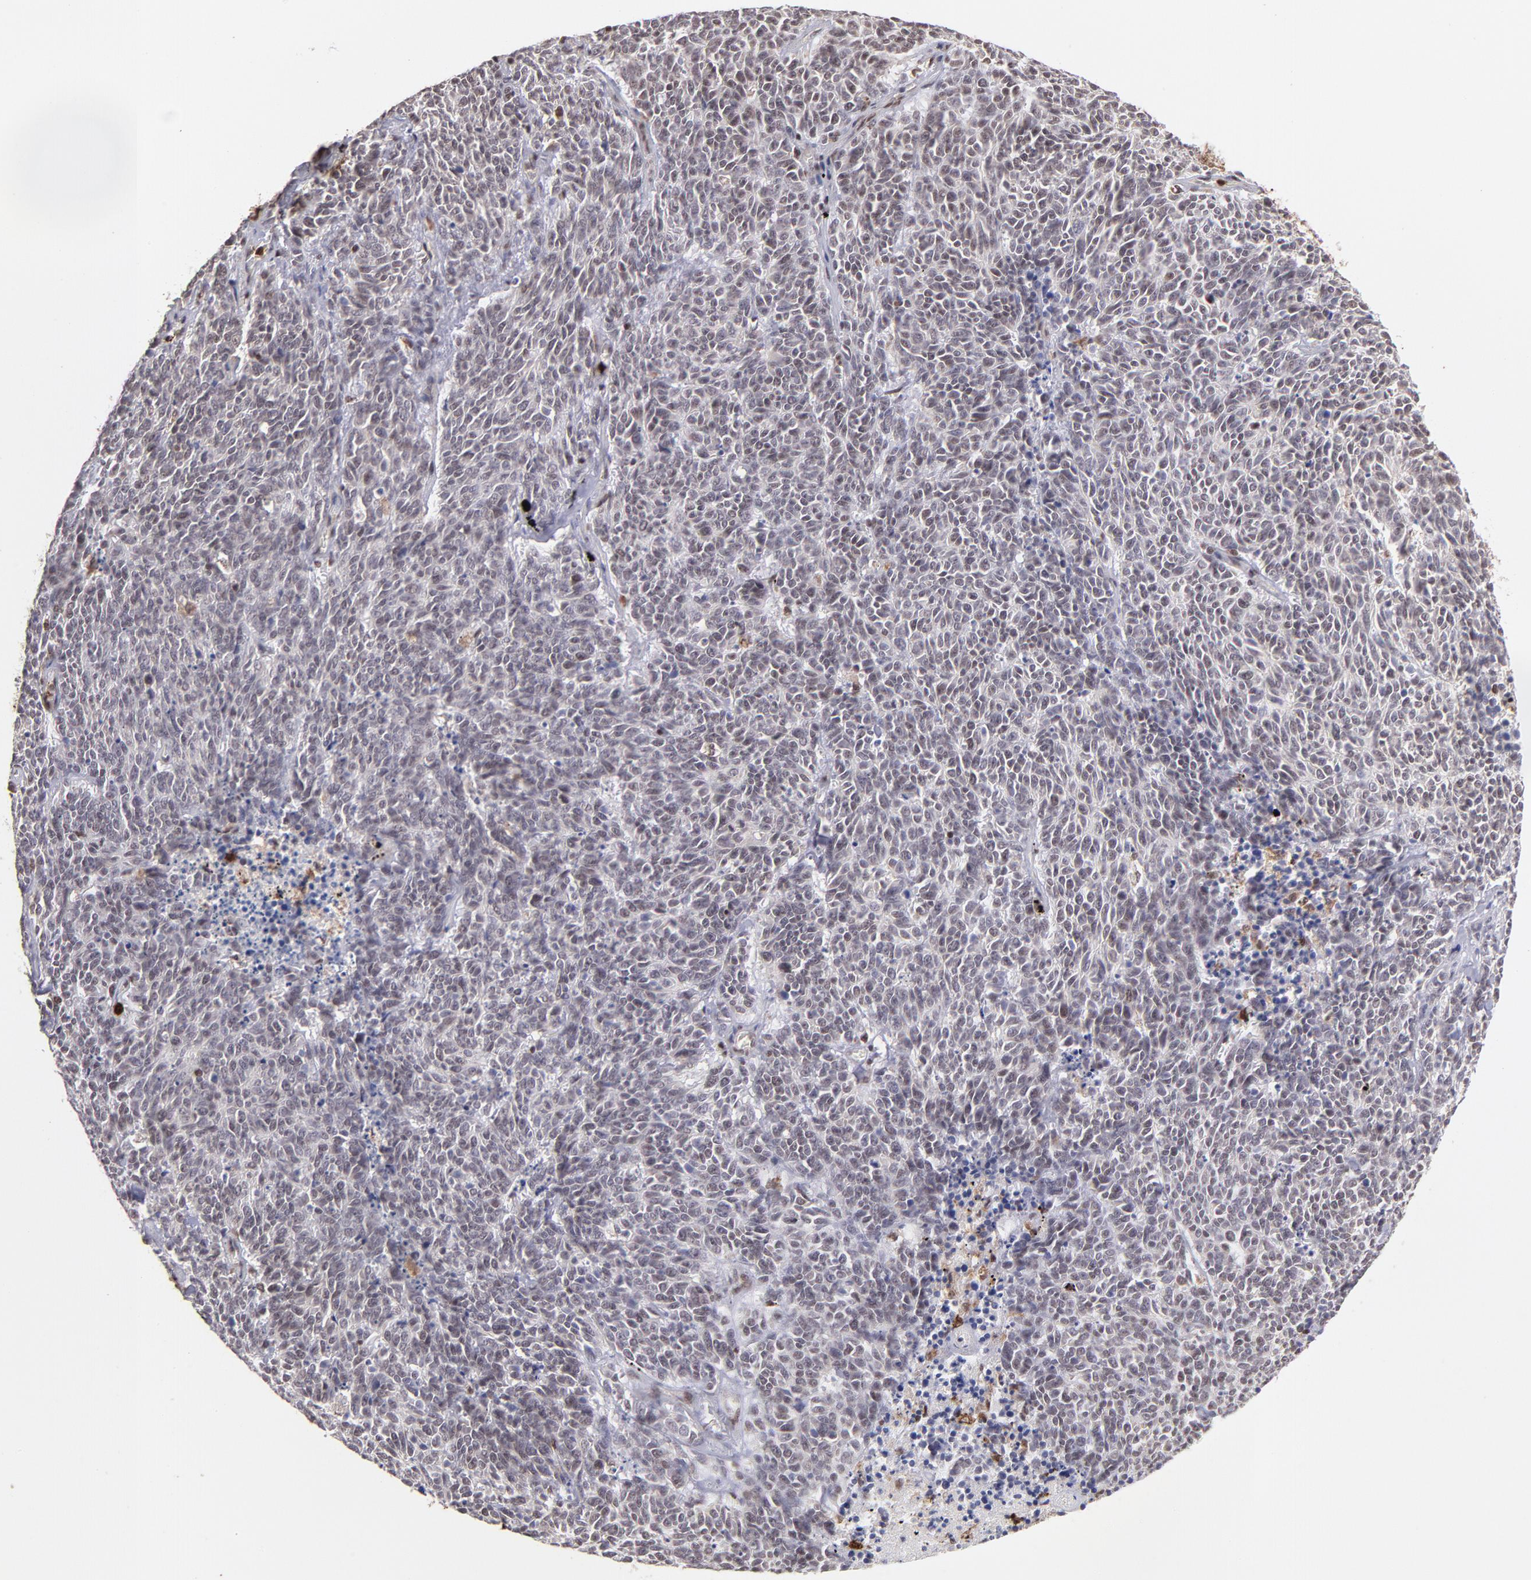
{"staining": {"intensity": "weak", "quantity": ">75%", "location": "cytoplasmic/membranous,nuclear"}, "tissue": "lung cancer", "cell_type": "Tumor cells", "image_type": "cancer", "snomed": [{"axis": "morphology", "description": "Neoplasm, malignant, NOS"}, {"axis": "topography", "description": "Lung"}], "caption": "High-power microscopy captured an immunohistochemistry micrograph of lung cancer, revealing weak cytoplasmic/membranous and nuclear staining in about >75% of tumor cells.", "gene": "ZFX", "patient": {"sex": "female", "age": 58}}